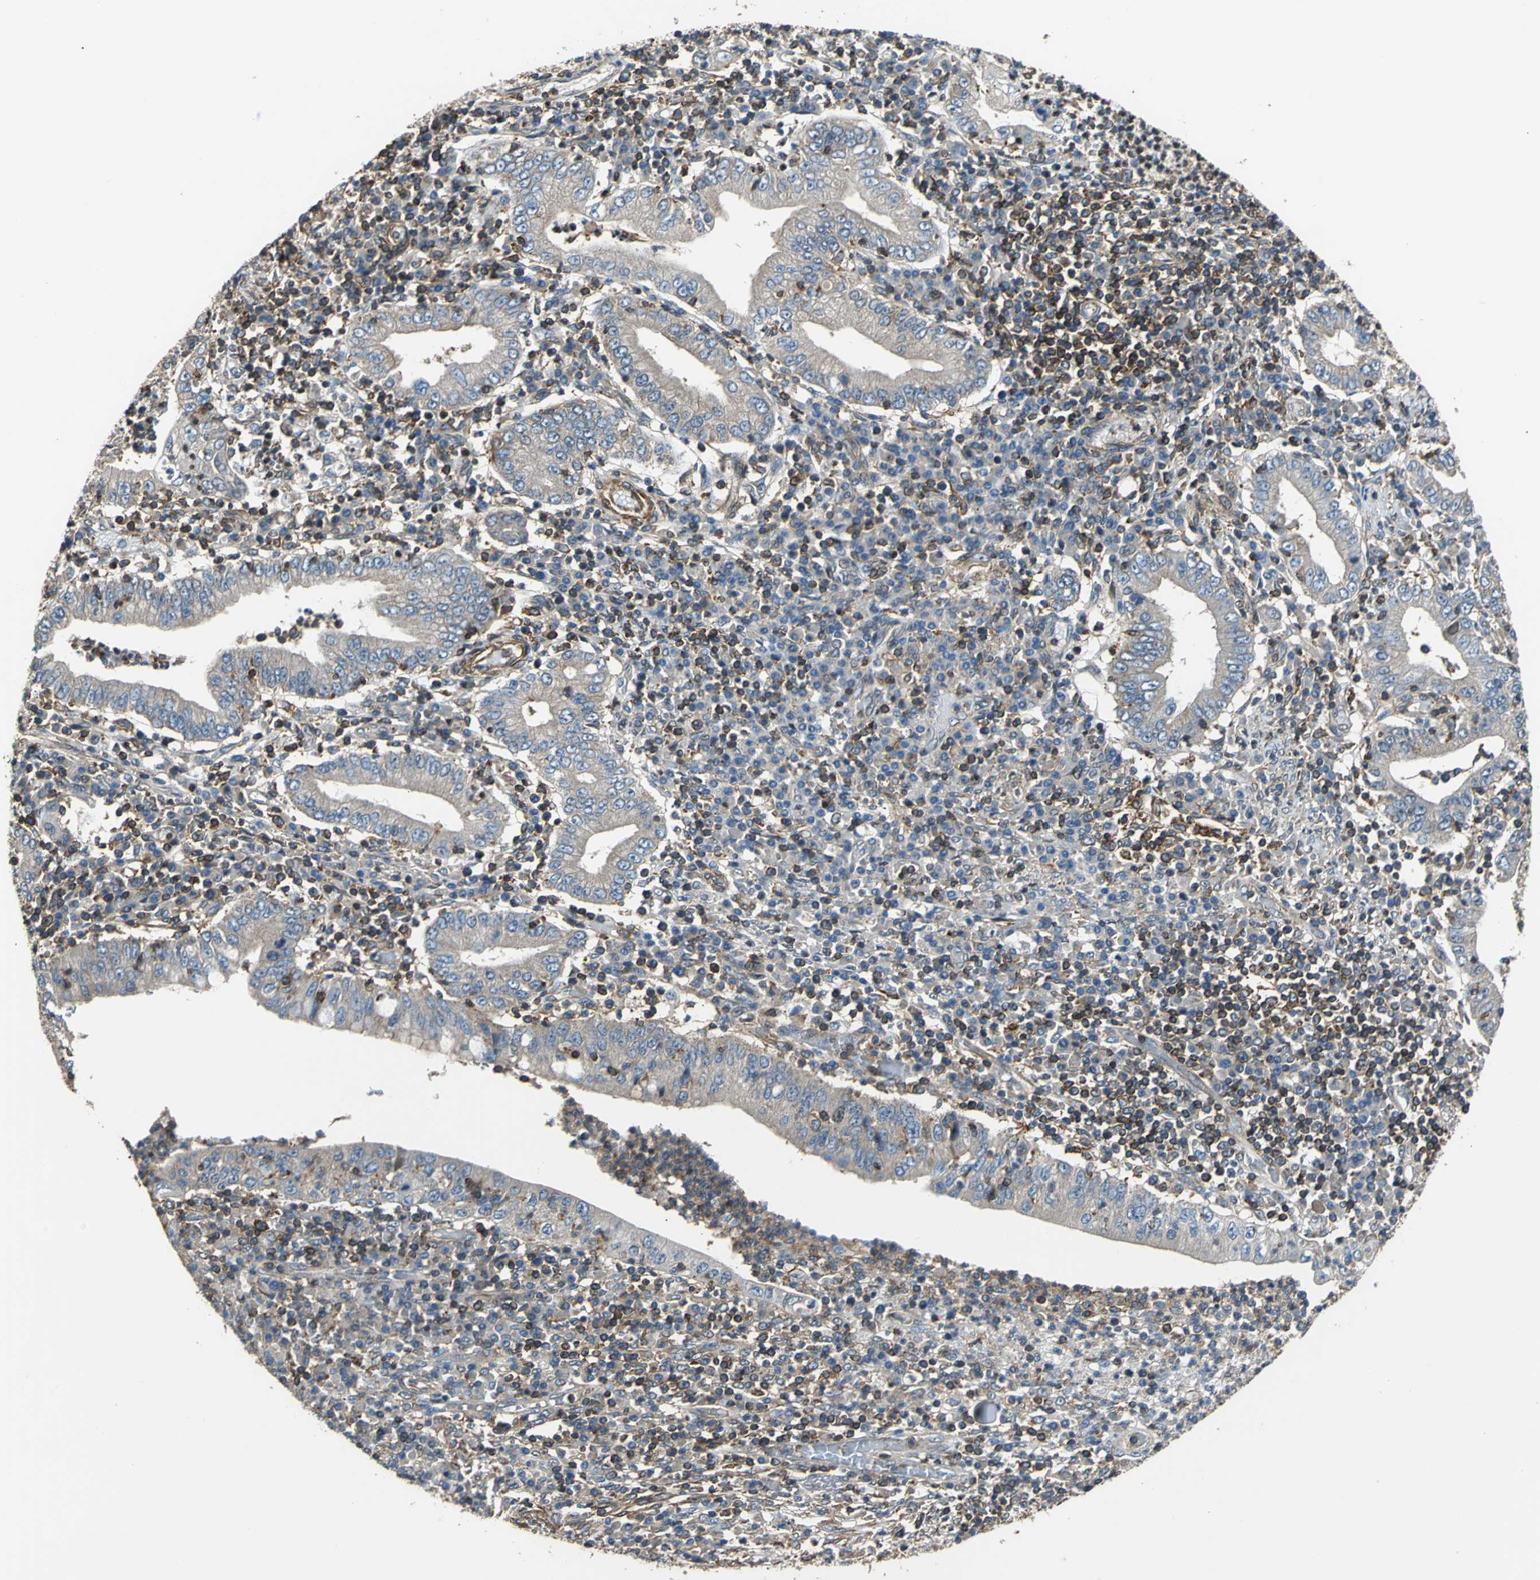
{"staining": {"intensity": "weak", "quantity": ">75%", "location": "cytoplasmic/membranous"}, "tissue": "stomach cancer", "cell_type": "Tumor cells", "image_type": "cancer", "snomed": [{"axis": "morphology", "description": "Normal tissue, NOS"}, {"axis": "morphology", "description": "Adenocarcinoma, NOS"}, {"axis": "topography", "description": "Esophagus"}, {"axis": "topography", "description": "Stomach, upper"}, {"axis": "topography", "description": "Peripheral nerve tissue"}], "caption": "This histopathology image shows immunohistochemistry (IHC) staining of adenocarcinoma (stomach), with low weak cytoplasmic/membranous positivity in about >75% of tumor cells.", "gene": "PARVA", "patient": {"sex": "male", "age": 62}}